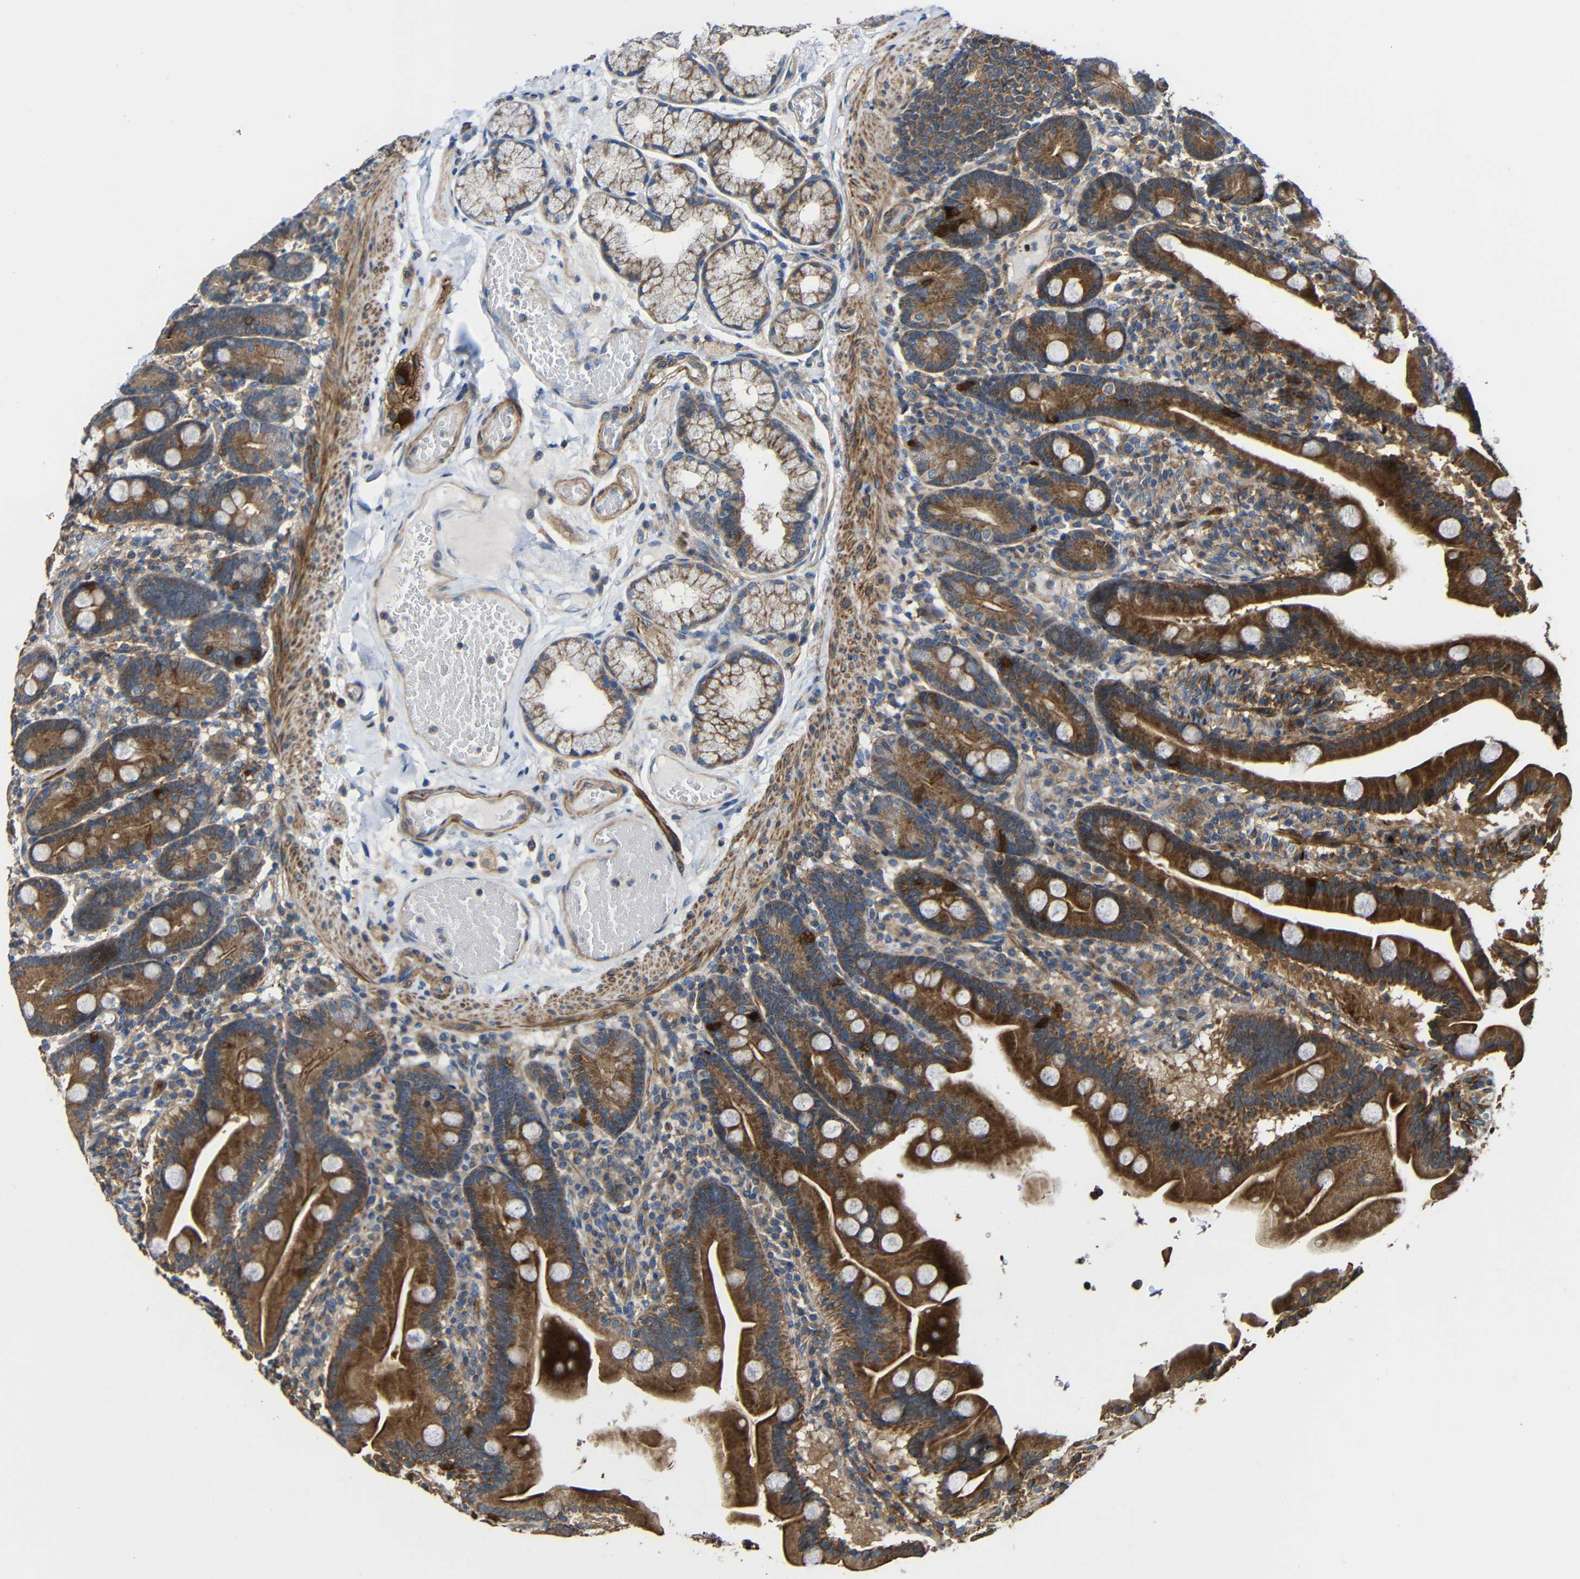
{"staining": {"intensity": "strong", "quantity": ">75%", "location": "cytoplasmic/membranous"}, "tissue": "duodenum", "cell_type": "Glandular cells", "image_type": "normal", "snomed": [{"axis": "morphology", "description": "Normal tissue, NOS"}, {"axis": "topography", "description": "Duodenum"}], "caption": "Immunohistochemical staining of unremarkable duodenum exhibits >75% levels of strong cytoplasmic/membranous protein positivity in approximately >75% of glandular cells. Using DAB (3,3'-diaminobenzidine) (brown) and hematoxylin (blue) stains, captured at high magnification using brightfield microscopy.", "gene": "RHOT2", "patient": {"sex": "male", "age": 54}}